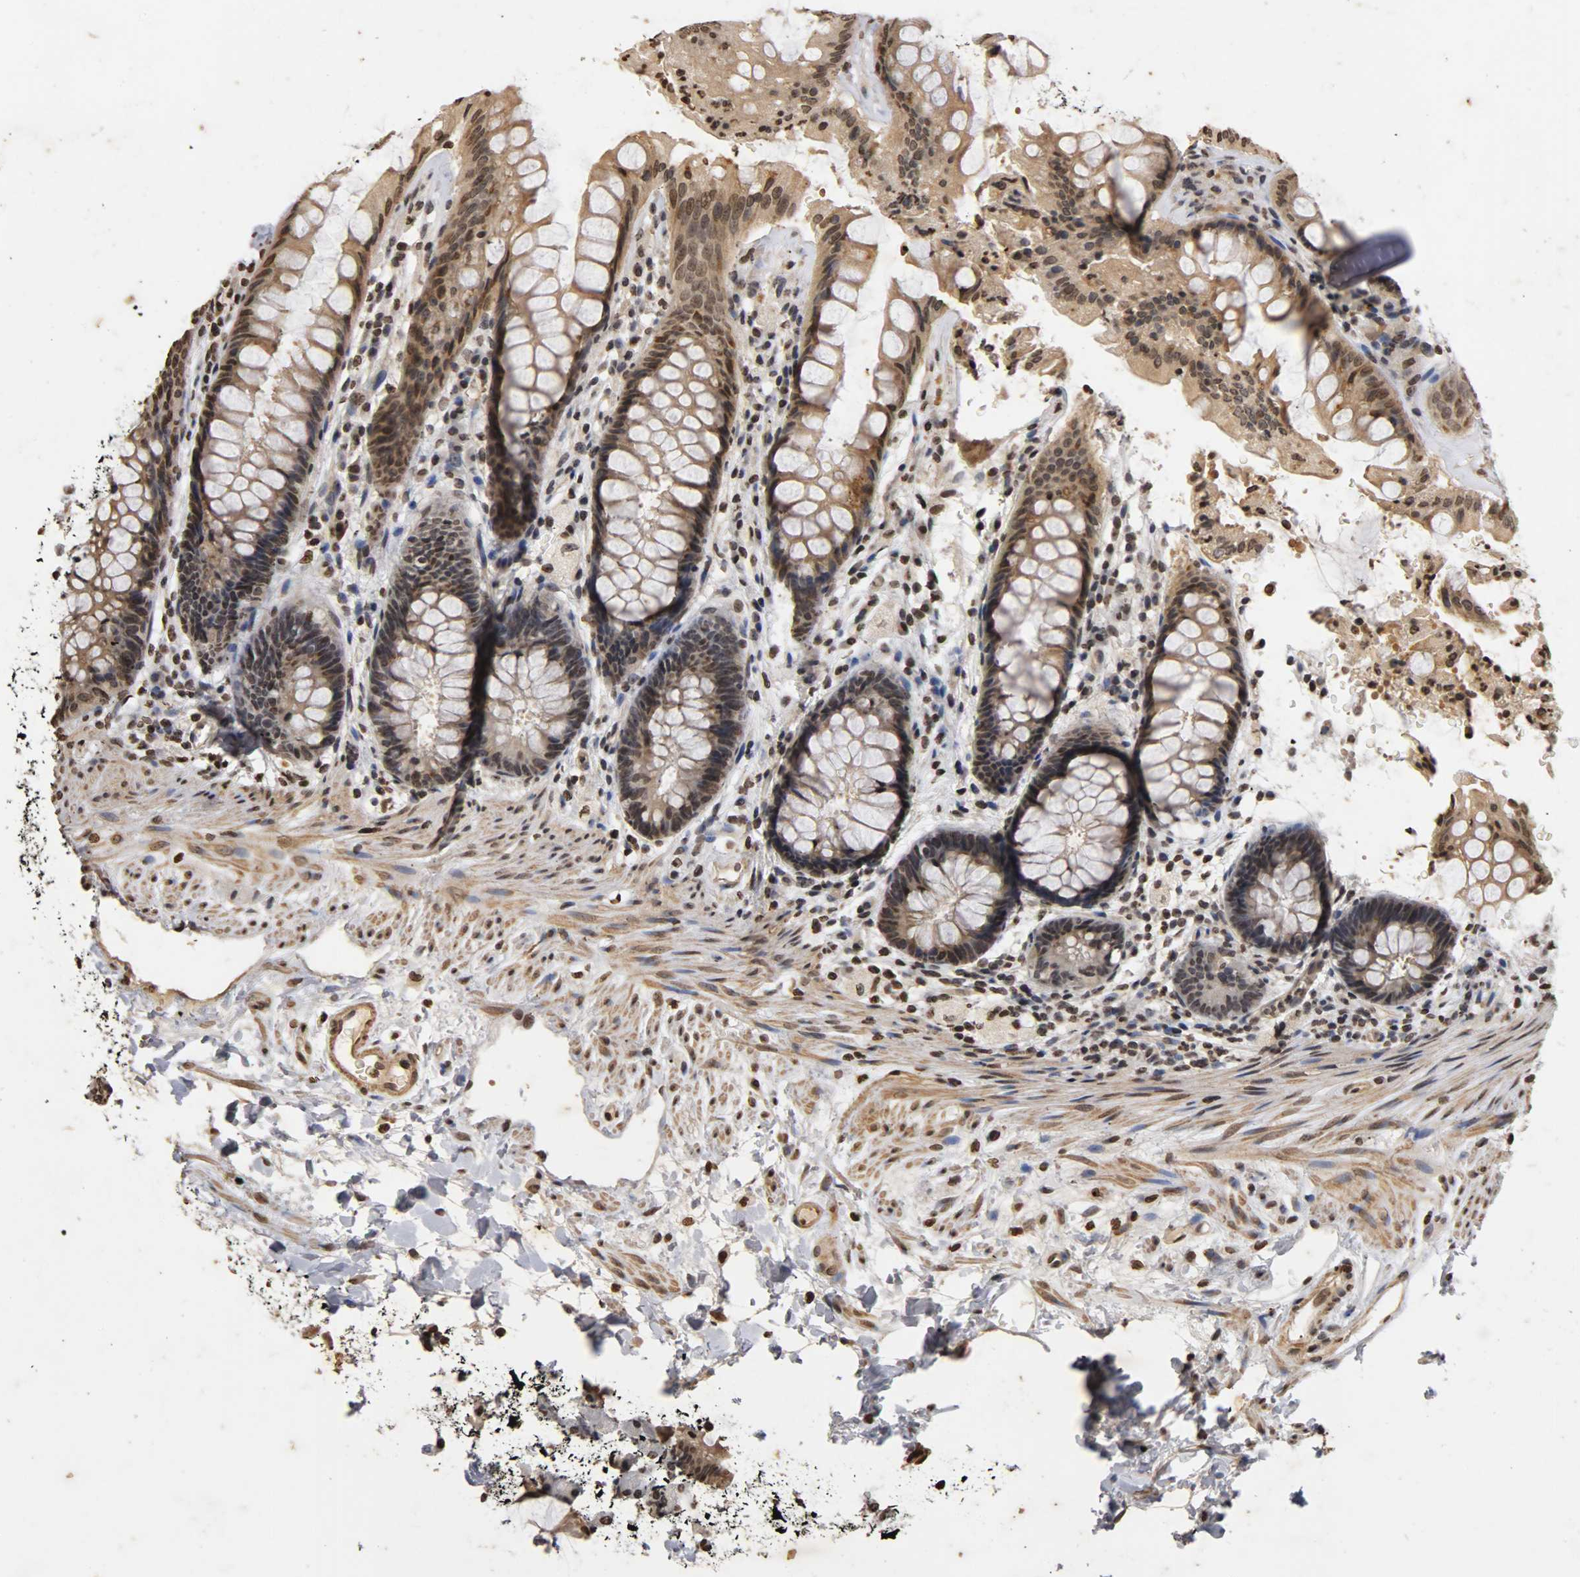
{"staining": {"intensity": "moderate", "quantity": ">75%", "location": "cytoplasmic/membranous,nuclear"}, "tissue": "rectum", "cell_type": "Glandular cells", "image_type": "normal", "snomed": [{"axis": "morphology", "description": "Normal tissue, NOS"}, {"axis": "topography", "description": "Rectum"}], "caption": "This image exhibits benign rectum stained with immunohistochemistry to label a protein in brown. The cytoplasmic/membranous,nuclear of glandular cells show moderate positivity for the protein. Nuclei are counter-stained blue.", "gene": "ERCC2", "patient": {"sex": "female", "age": 46}}